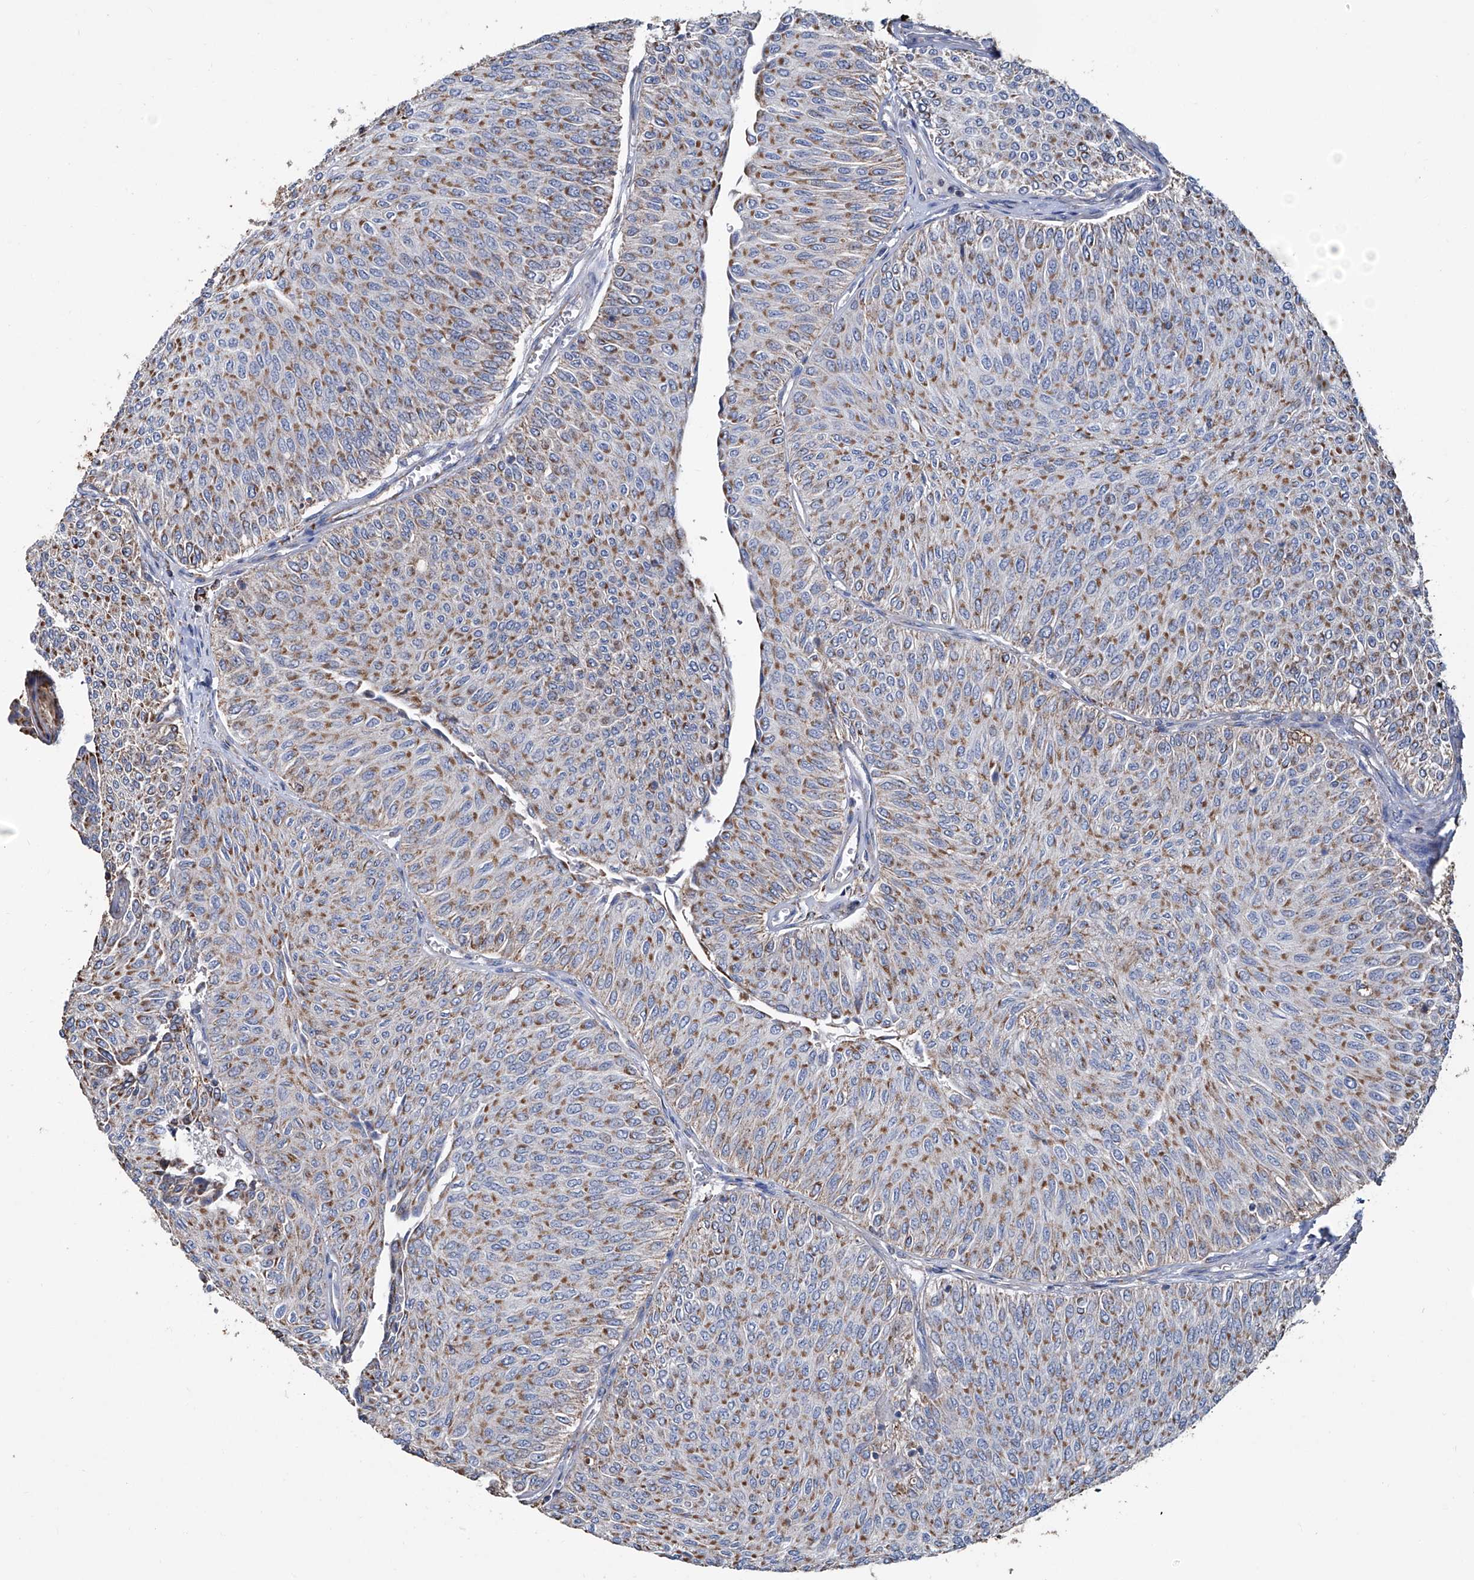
{"staining": {"intensity": "moderate", "quantity": ">75%", "location": "cytoplasmic/membranous"}, "tissue": "urothelial cancer", "cell_type": "Tumor cells", "image_type": "cancer", "snomed": [{"axis": "morphology", "description": "Urothelial carcinoma, Low grade"}, {"axis": "topography", "description": "Urinary bladder"}], "caption": "Immunohistochemical staining of urothelial carcinoma (low-grade) exhibits moderate cytoplasmic/membranous protein positivity in approximately >75% of tumor cells.", "gene": "NHS", "patient": {"sex": "male", "age": 78}}